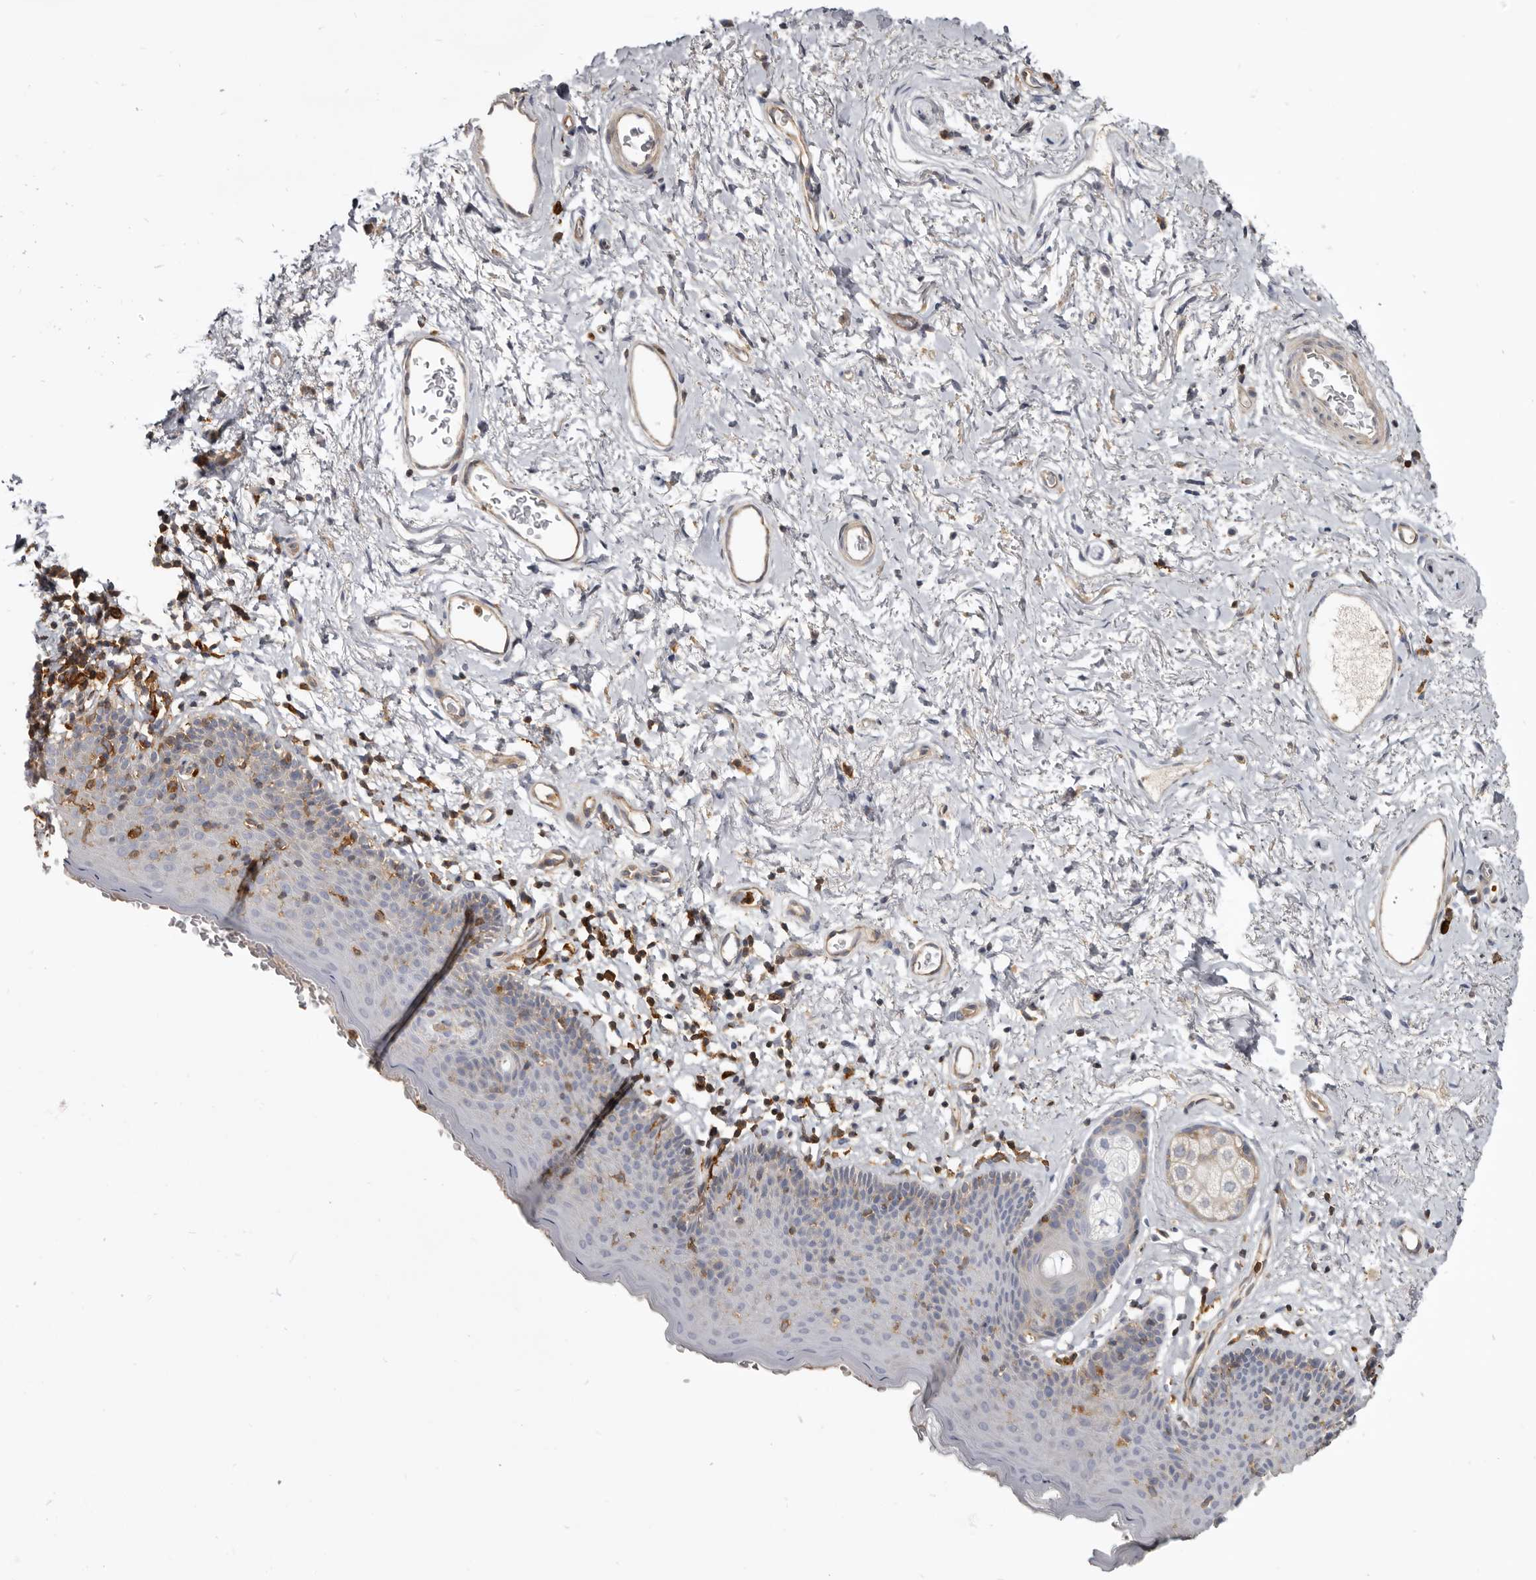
{"staining": {"intensity": "weak", "quantity": "<25%", "location": "cytoplasmic/membranous"}, "tissue": "skin", "cell_type": "Epidermal cells", "image_type": "normal", "snomed": [{"axis": "morphology", "description": "Normal tissue, NOS"}, {"axis": "topography", "description": "Vulva"}], "caption": "DAB (3,3'-diaminobenzidine) immunohistochemical staining of unremarkable human skin exhibits no significant staining in epidermal cells. (DAB (3,3'-diaminobenzidine) immunohistochemistry (IHC) visualized using brightfield microscopy, high magnification).", "gene": "CBL", "patient": {"sex": "female", "age": 66}}